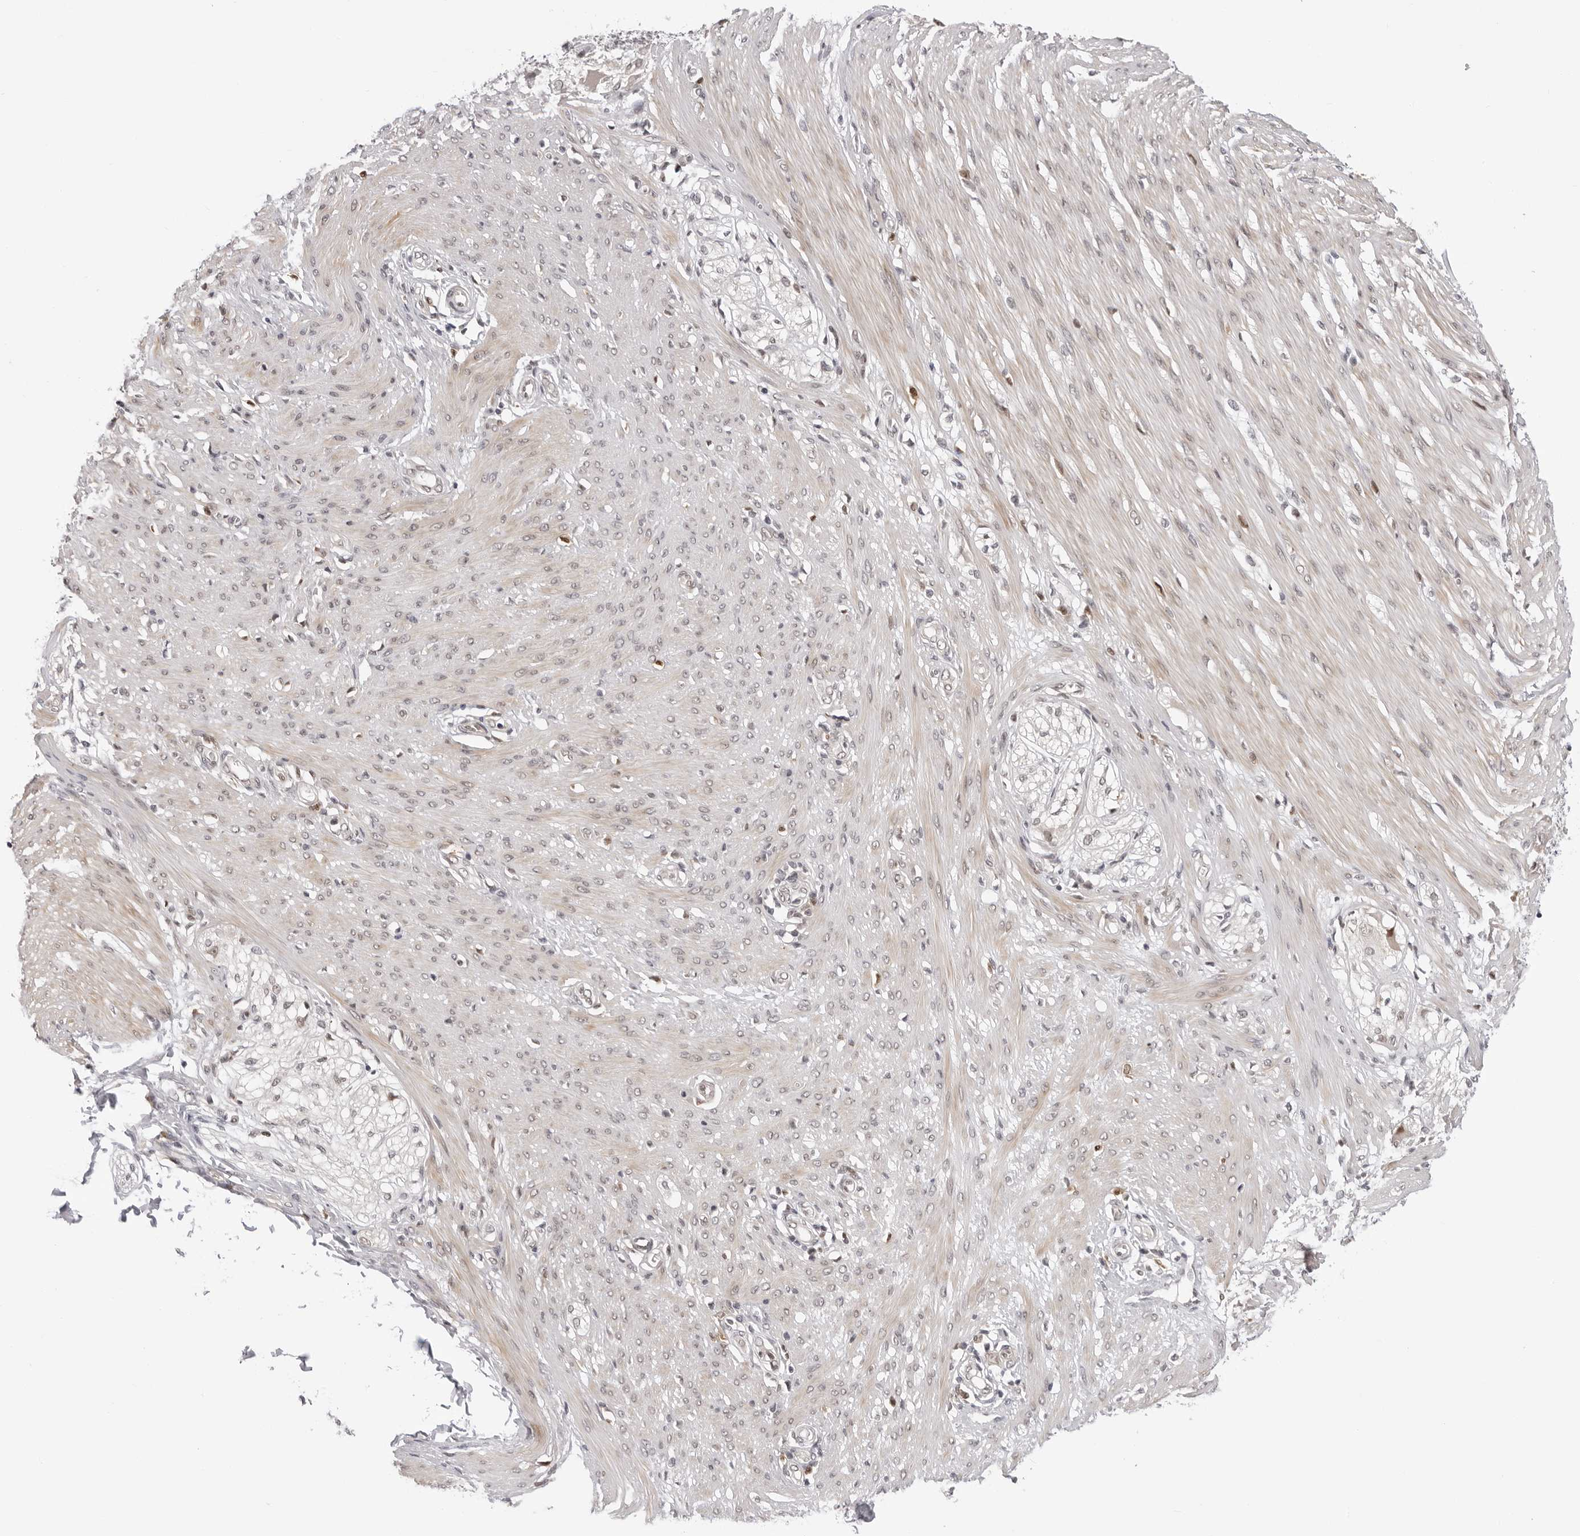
{"staining": {"intensity": "weak", "quantity": "25%-75%", "location": "nuclear"}, "tissue": "smooth muscle", "cell_type": "Smooth muscle cells", "image_type": "normal", "snomed": [{"axis": "morphology", "description": "Normal tissue, NOS"}, {"axis": "morphology", "description": "Adenocarcinoma, NOS"}, {"axis": "topography", "description": "Colon"}, {"axis": "topography", "description": "Peripheral nerve tissue"}], "caption": "Protein staining of unremarkable smooth muscle reveals weak nuclear expression in about 25%-75% of smooth muscle cells. Immunohistochemistry (ihc) stains the protein in brown and the nuclei are stained blue.", "gene": "SRGAP2", "patient": {"sex": "male", "age": 14}}